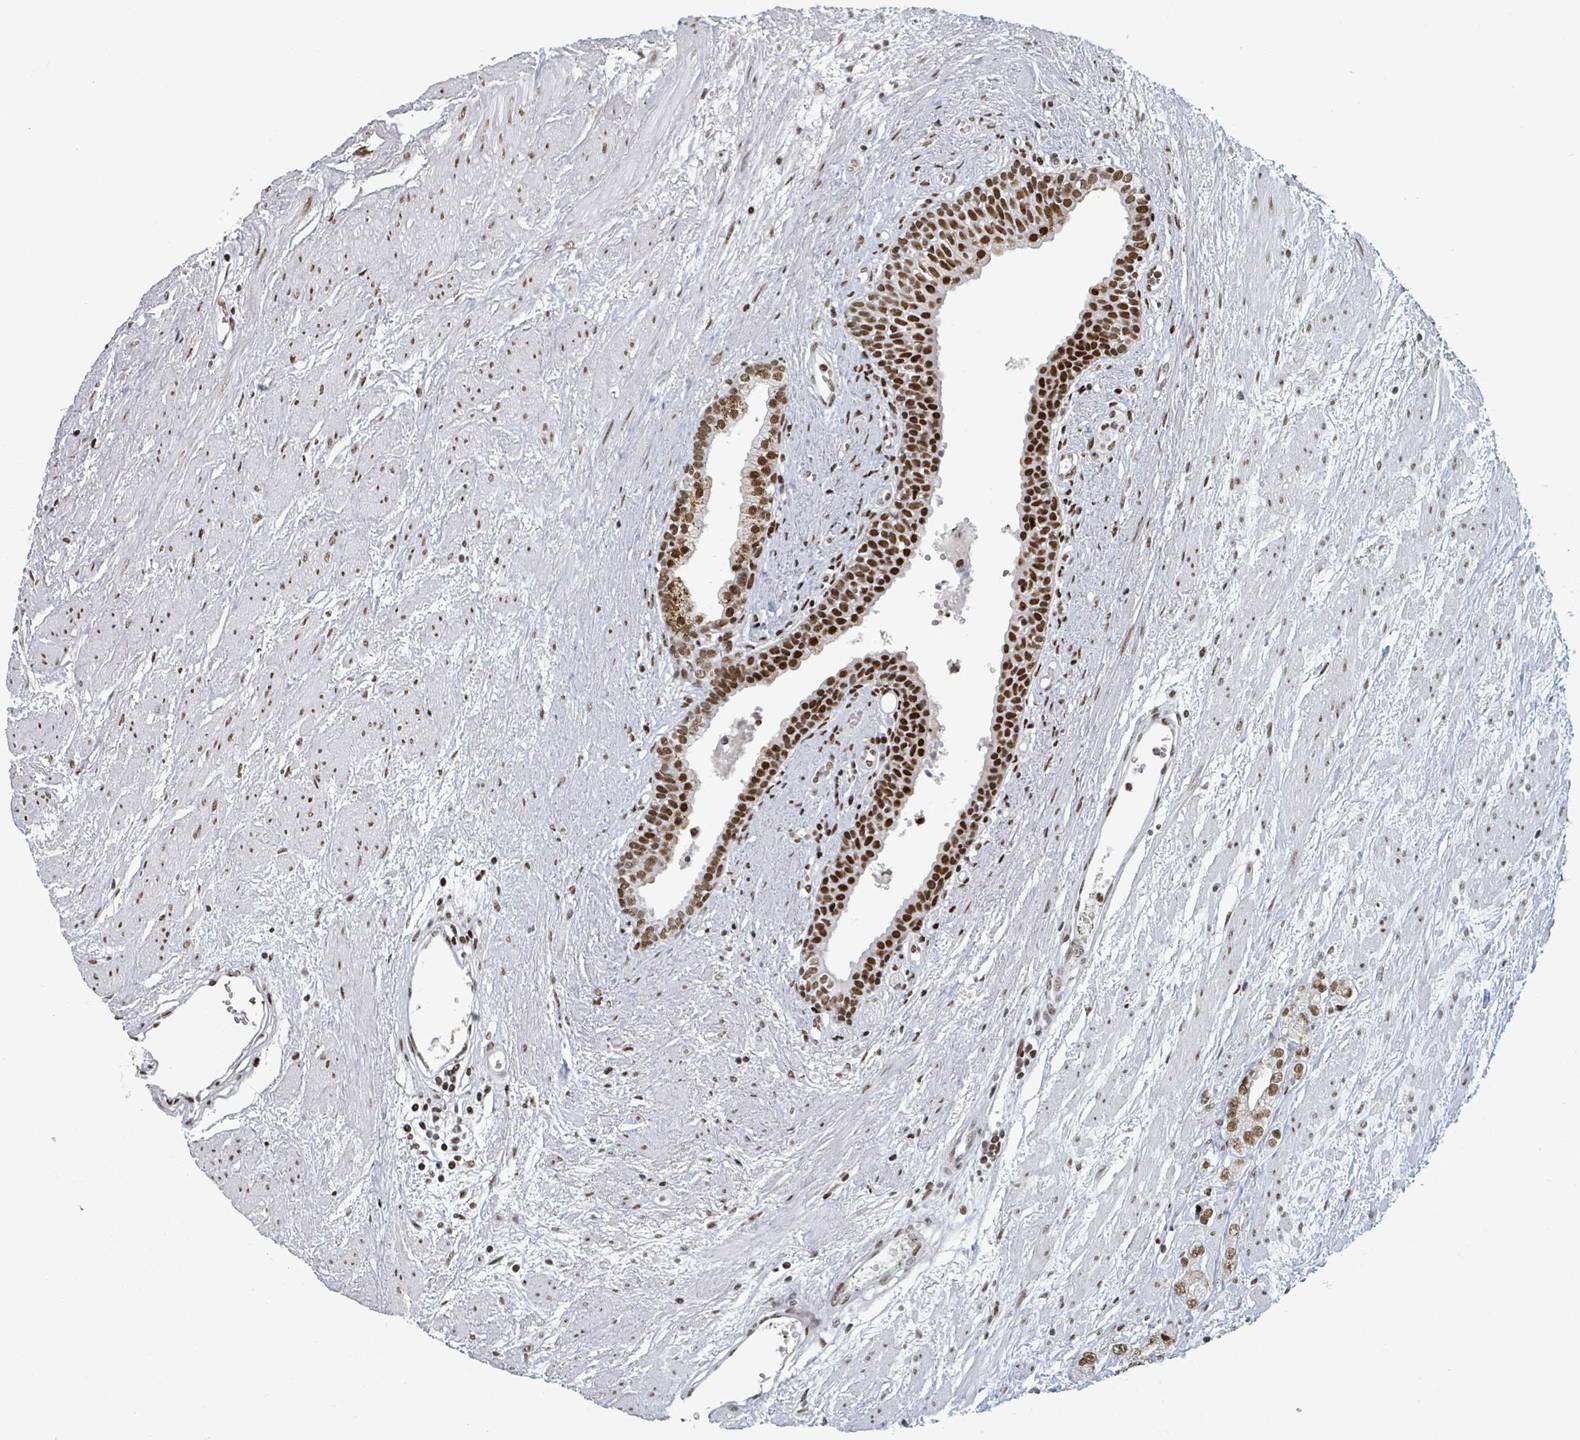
{"staining": {"intensity": "strong", "quantity": ">75%", "location": "nuclear"}, "tissue": "prostate cancer", "cell_type": "Tumor cells", "image_type": "cancer", "snomed": [{"axis": "morphology", "description": "Adenocarcinoma, High grade"}, {"axis": "topography", "description": "Prostate"}], "caption": "Prostate cancer tissue reveals strong nuclear staining in about >75% of tumor cells, visualized by immunohistochemistry.", "gene": "DHX16", "patient": {"sex": "male", "age": 71}}